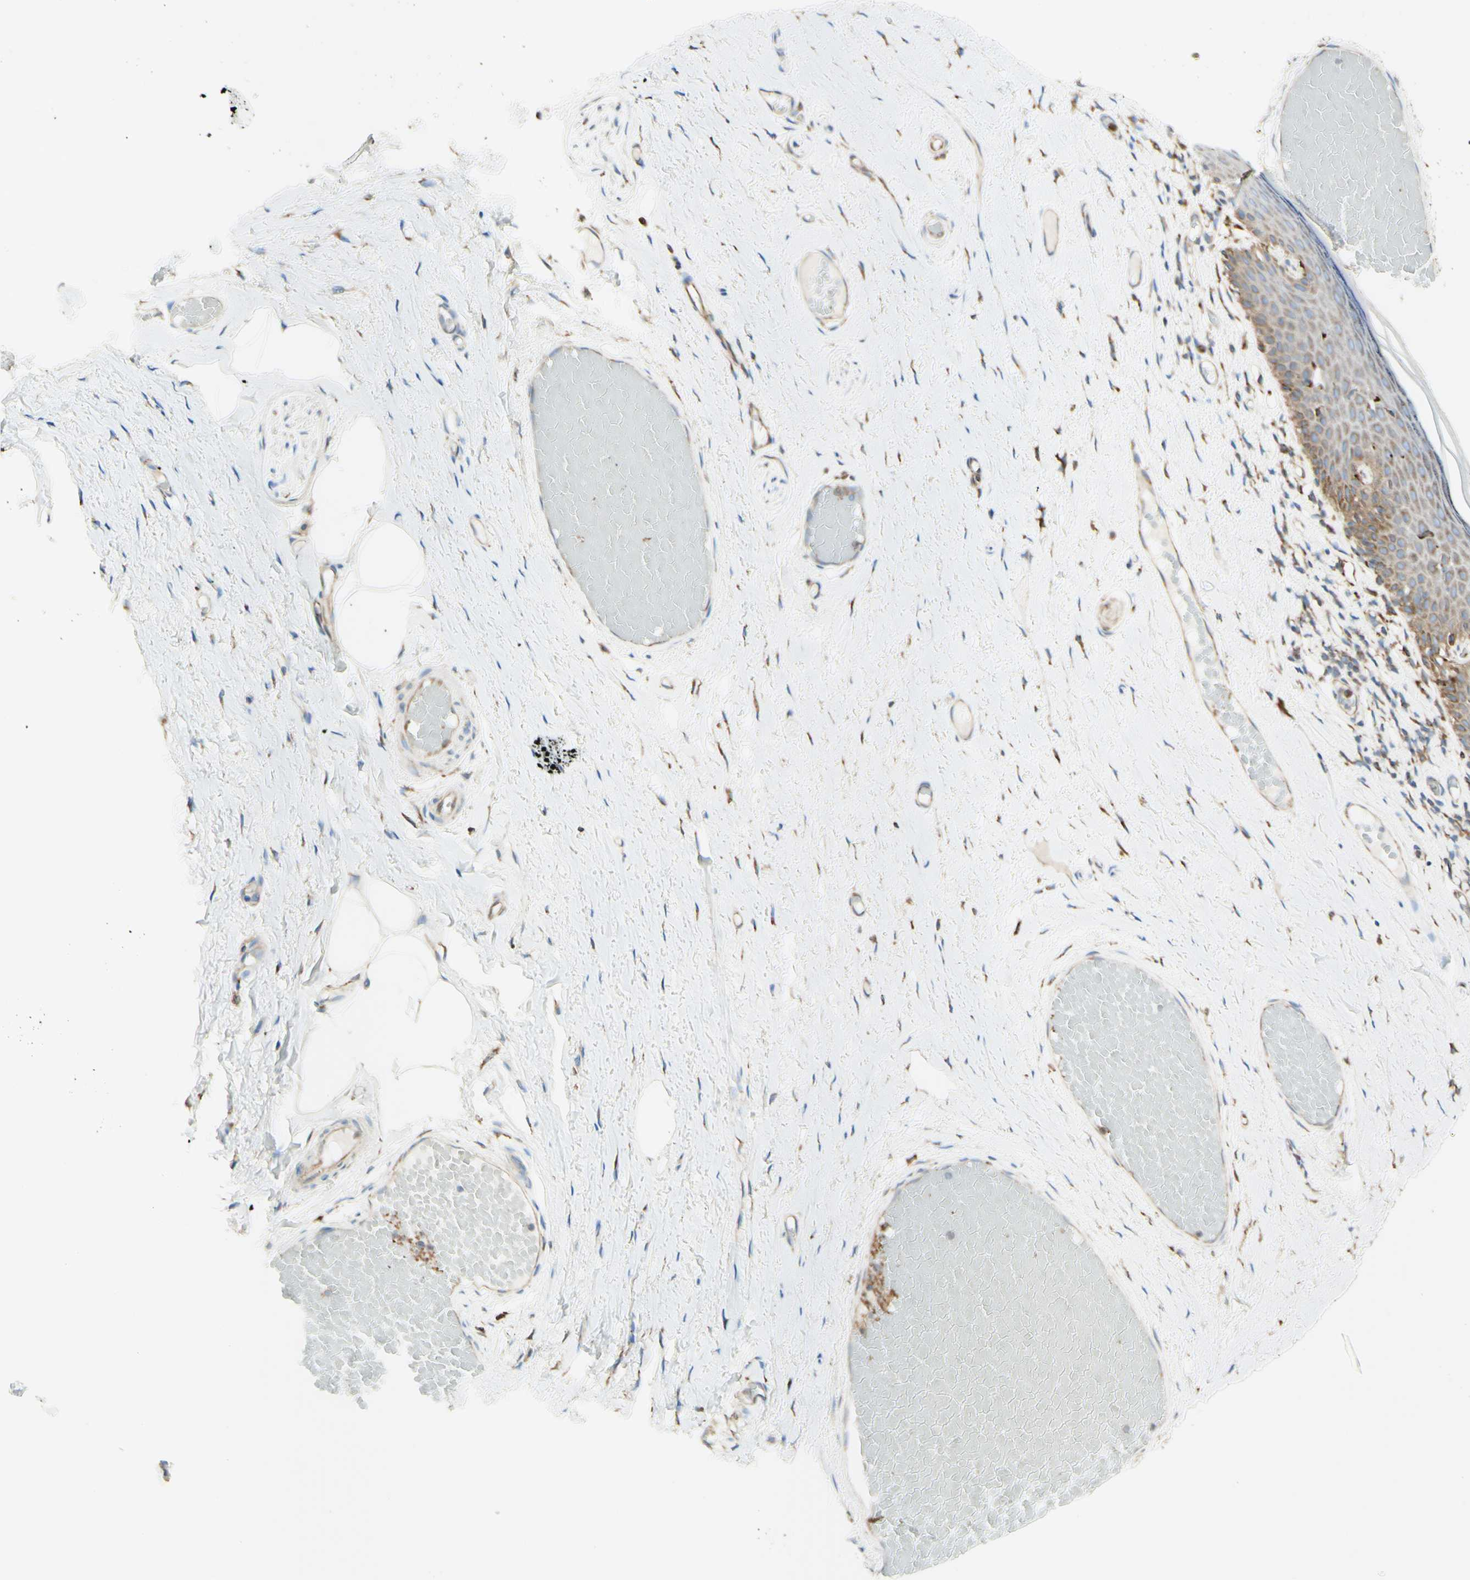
{"staining": {"intensity": "moderate", "quantity": ">75%", "location": "cytoplasmic/membranous"}, "tissue": "skin", "cell_type": "Epidermal cells", "image_type": "normal", "snomed": [{"axis": "morphology", "description": "Normal tissue, NOS"}, {"axis": "topography", "description": "Vulva"}], "caption": "Skin stained with a brown dye reveals moderate cytoplasmic/membranous positive staining in approximately >75% of epidermal cells.", "gene": "DNAJB11", "patient": {"sex": "female", "age": 54}}